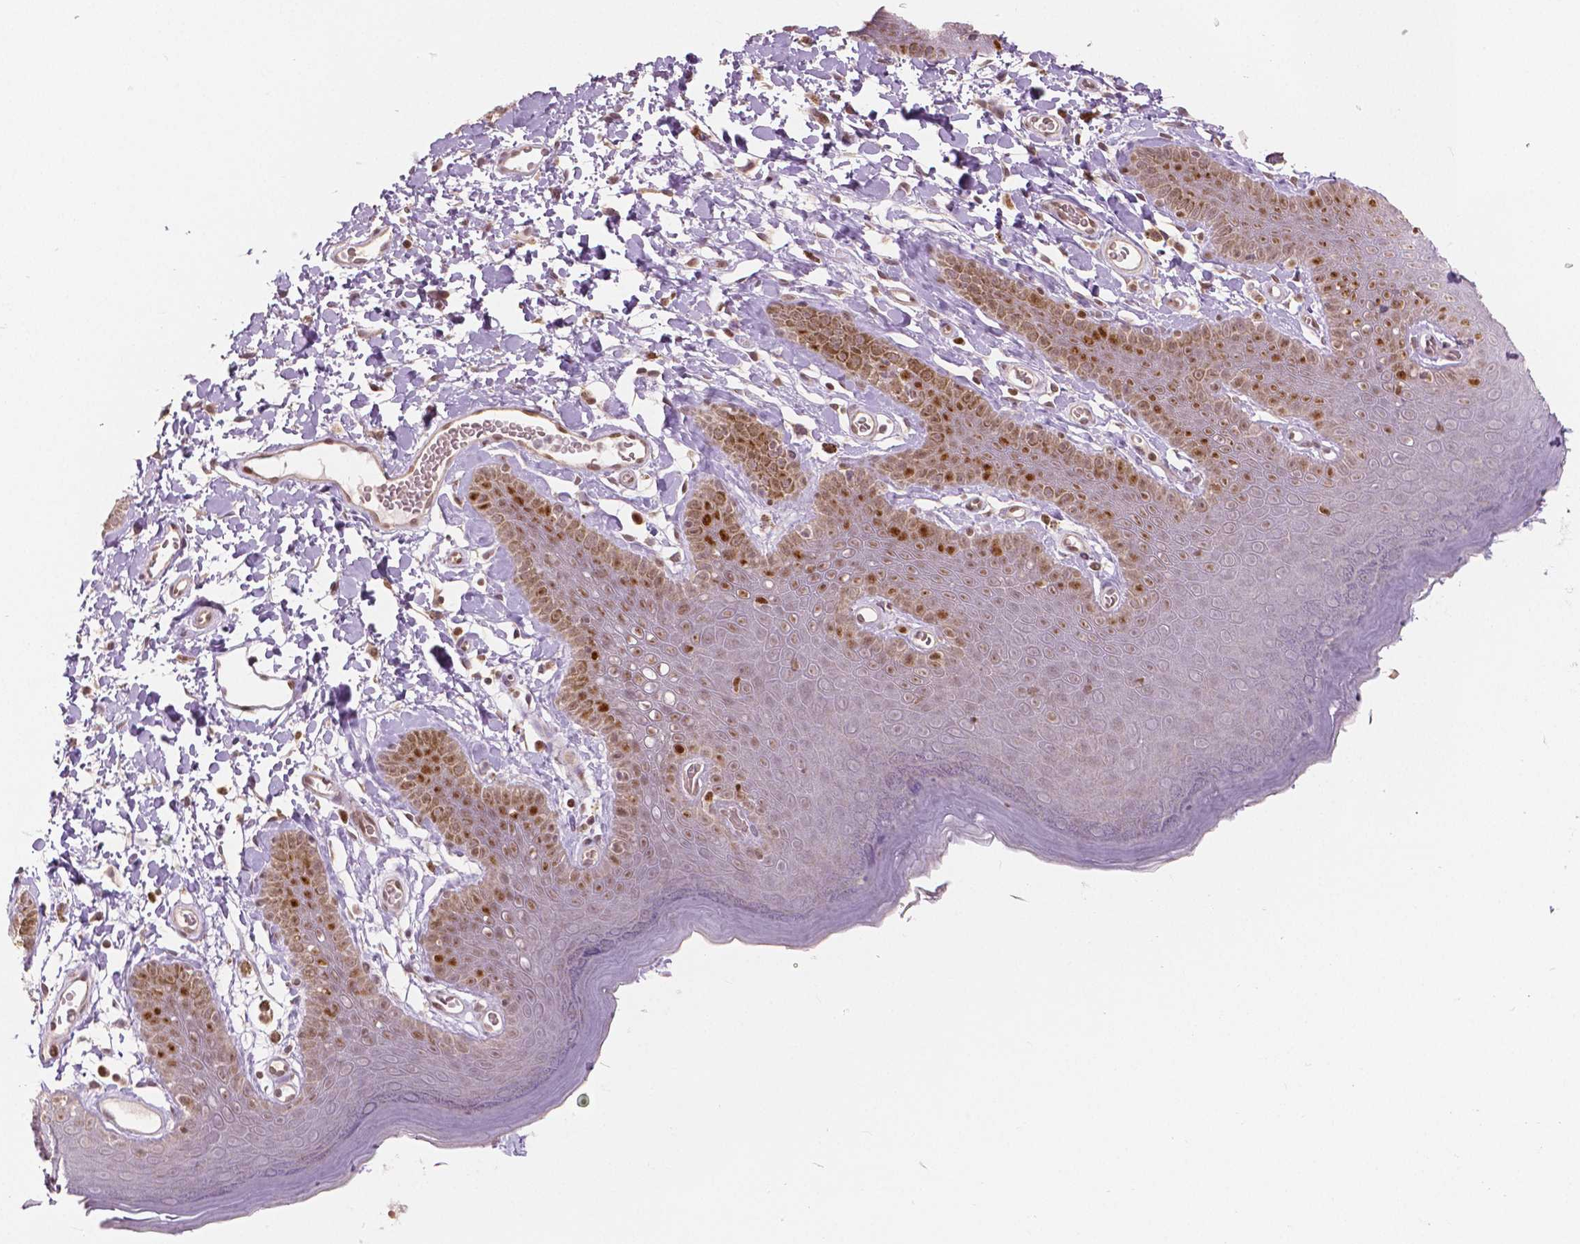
{"staining": {"intensity": "strong", "quantity": "25%-75%", "location": "nuclear"}, "tissue": "skin", "cell_type": "Epidermal cells", "image_type": "normal", "snomed": [{"axis": "morphology", "description": "Normal tissue, NOS"}, {"axis": "topography", "description": "Anal"}], "caption": "High-magnification brightfield microscopy of benign skin stained with DAB (brown) and counterstained with hematoxylin (blue). epidermal cells exhibit strong nuclear staining is appreciated in approximately25%-75% of cells. The protein of interest is shown in brown color, while the nuclei are stained blue.", "gene": "NSD2", "patient": {"sex": "male", "age": 53}}